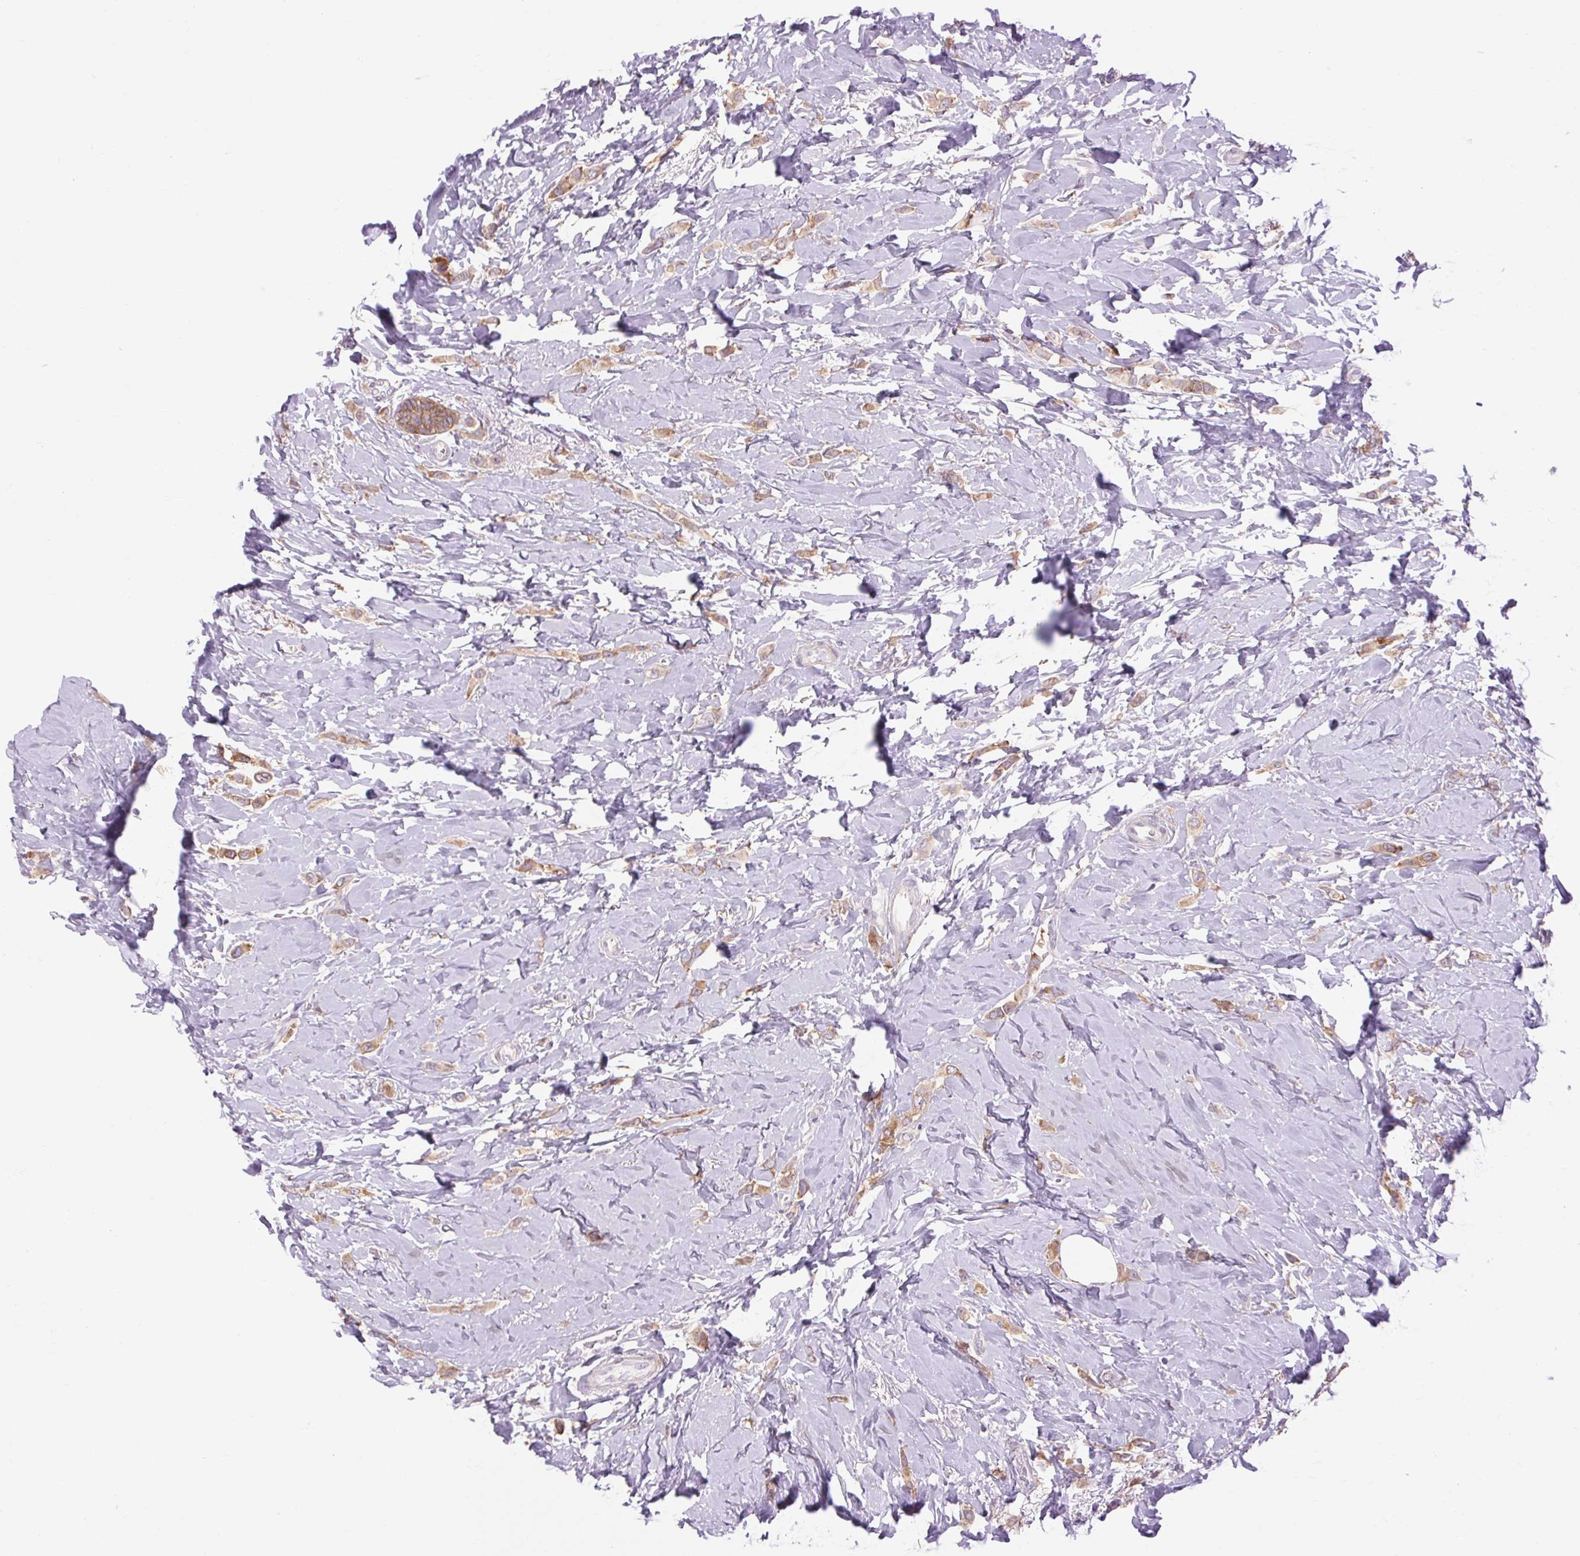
{"staining": {"intensity": "moderate", "quantity": ">75%", "location": "cytoplasmic/membranous"}, "tissue": "breast cancer", "cell_type": "Tumor cells", "image_type": "cancer", "snomed": [{"axis": "morphology", "description": "Lobular carcinoma"}, {"axis": "topography", "description": "Breast"}], "caption": "Protein positivity by immunohistochemistry (IHC) displays moderate cytoplasmic/membranous expression in about >75% of tumor cells in lobular carcinoma (breast).", "gene": "SOWAHC", "patient": {"sex": "female", "age": 66}}